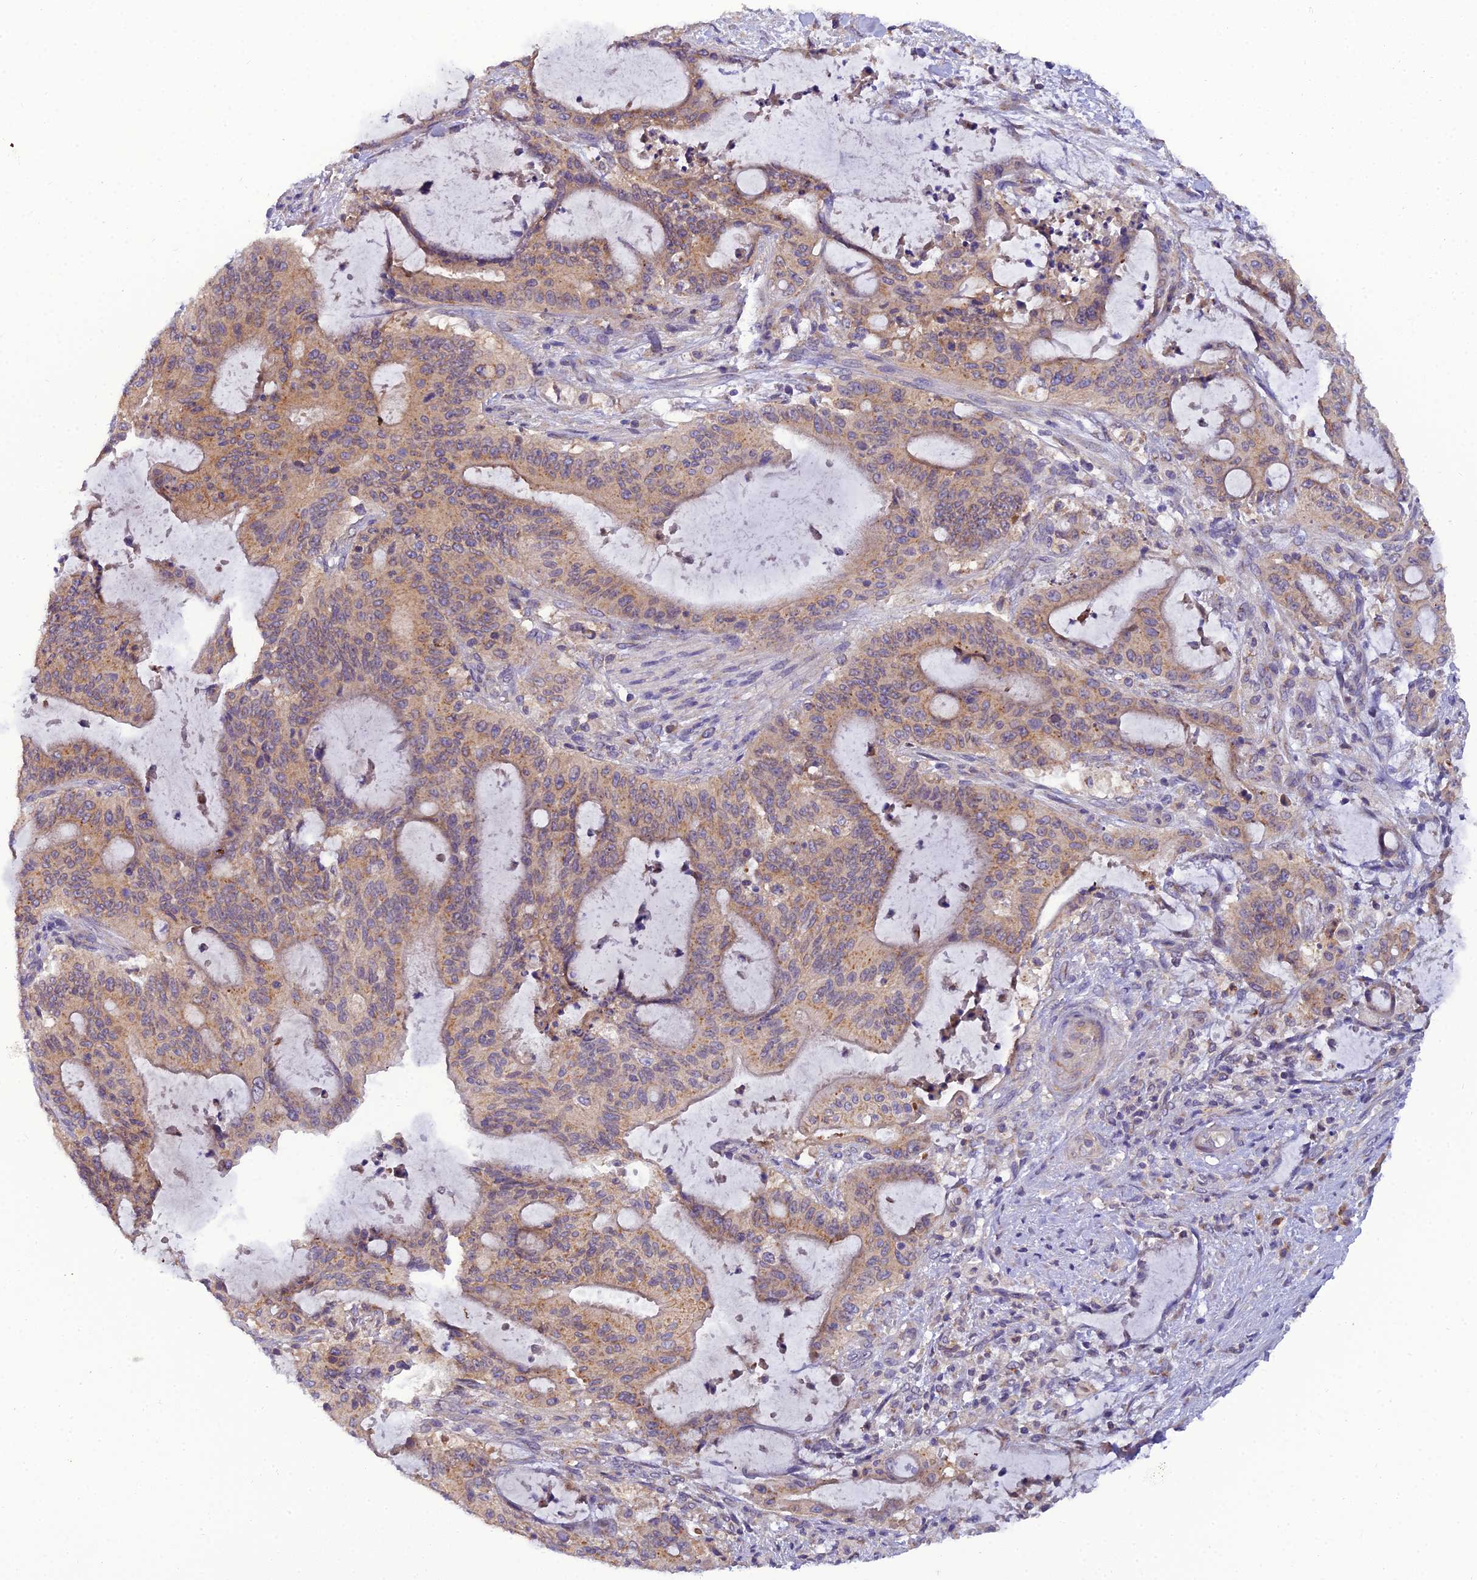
{"staining": {"intensity": "weak", "quantity": ">75%", "location": "cytoplasmic/membranous"}, "tissue": "liver cancer", "cell_type": "Tumor cells", "image_type": "cancer", "snomed": [{"axis": "morphology", "description": "Normal tissue, NOS"}, {"axis": "morphology", "description": "Cholangiocarcinoma"}, {"axis": "topography", "description": "Liver"}, {"axis": "topography", "description": "Peripheral nerve tissue"}], "caption": "IHC image of neoplastic tissue: human liver cancer stained using IHC displays low levels of weak protein expression localized specifically in the cytoplasmic/membranous of tumor cells, appearing as a cytoplasmic/membranous brown color.", "gene": "GOLPH3", "patient": {"sex": "female", "age": 73}}